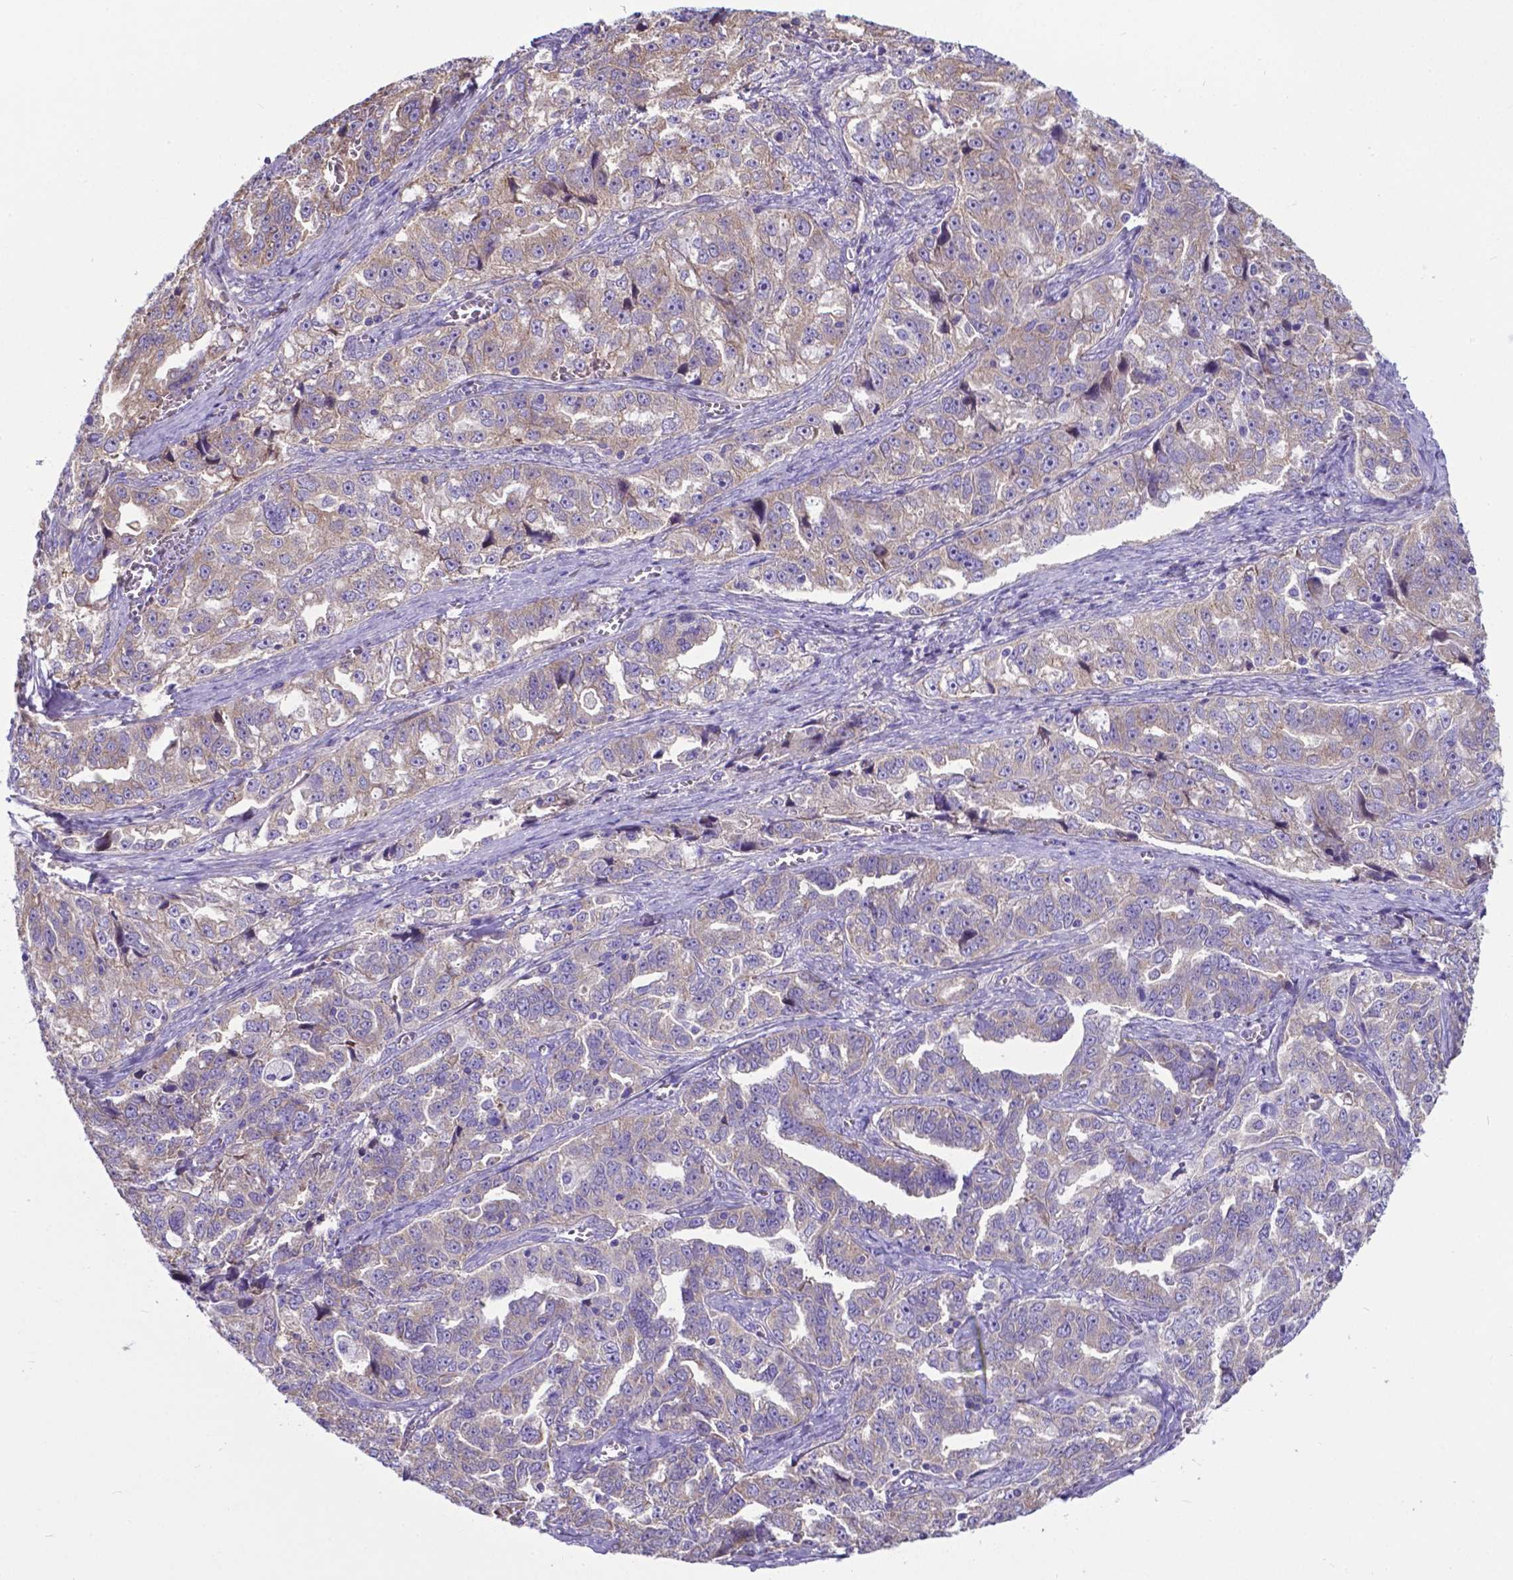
{"staining": {"intensity": "weak", "quantity": ">75%", "location": "cytoplasmic/membranous"}, "tissue": "ovarian cancer", "cell_type": "Tumor cells", "image_type": "cancer", "snomed": [{"axis": "morphology", "description": "Cystadenocarcinoma, serous, NOS"}, {"axis": "topography", "description": "Ovary"}], "caption": "IHC of human serous cystadenocarcinoma (ovarian) displays low levels of weak cytoplasmic/membranous staining in about >75% of tumor cells.", "gene": "RPL6", "patient": {"sex": "female", "age": 51}}